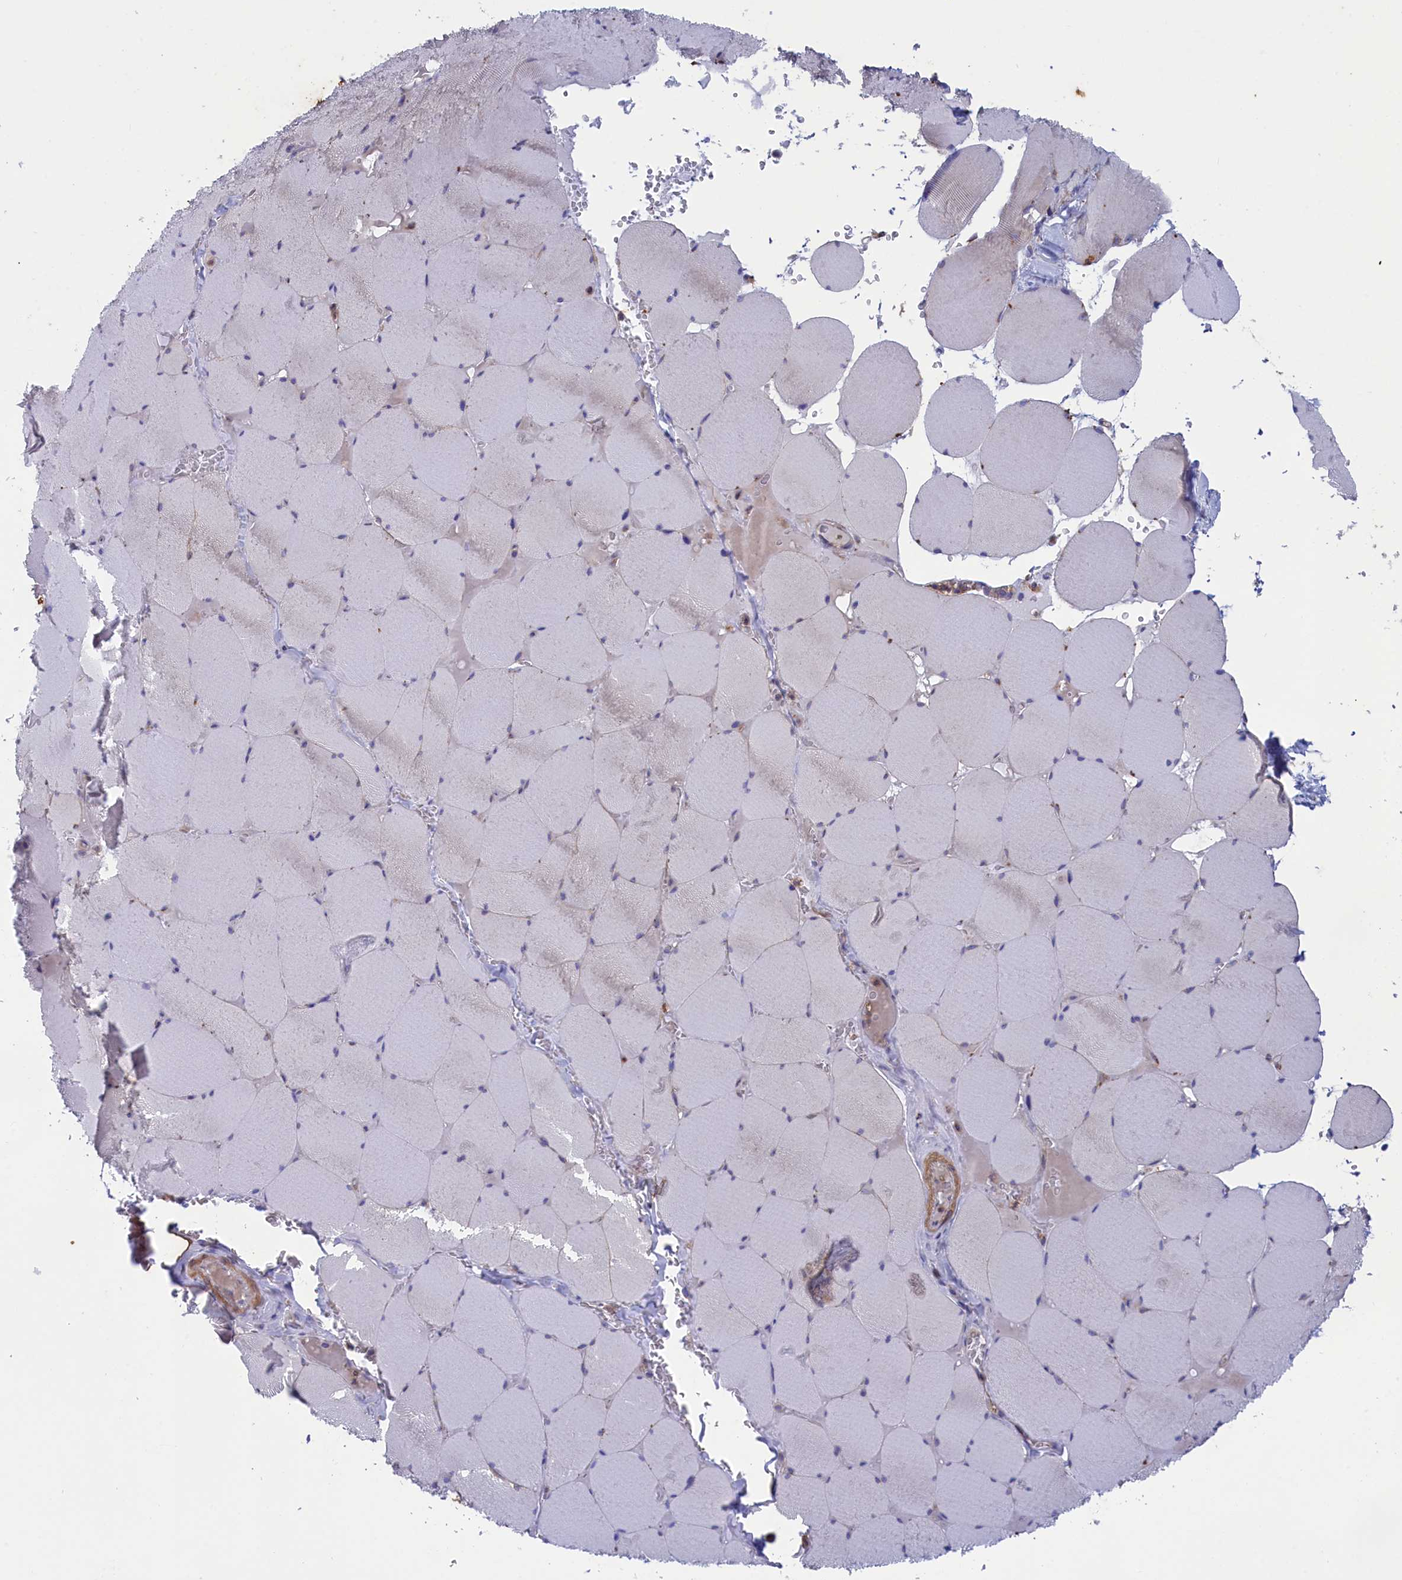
{"staining": {"intensity": "negative", "quantity": "none", "location": "none"}, "tissue": "skeletal muscle", "cell_type": "Myocytes", "image_type": "normal", "snomed": [{"axis": "morphology", "description": "Normal tissue, NOS"}, {"axis": "topography", "description": "Skeletal muscle"}, {"axis": "topography", "description": "Head-Neck"}], "caption": "Immunohistochemical staining of unremarkable human skeletal muscle displays no significant expression in myocytes. (Stains: DAB immunohistochemistry with hematoxylin counter stain, Microscopy: brightfield microscopy at high magnification).", "gene": "SCAMP4", "patient": {"sex": "male", "age": 66}}